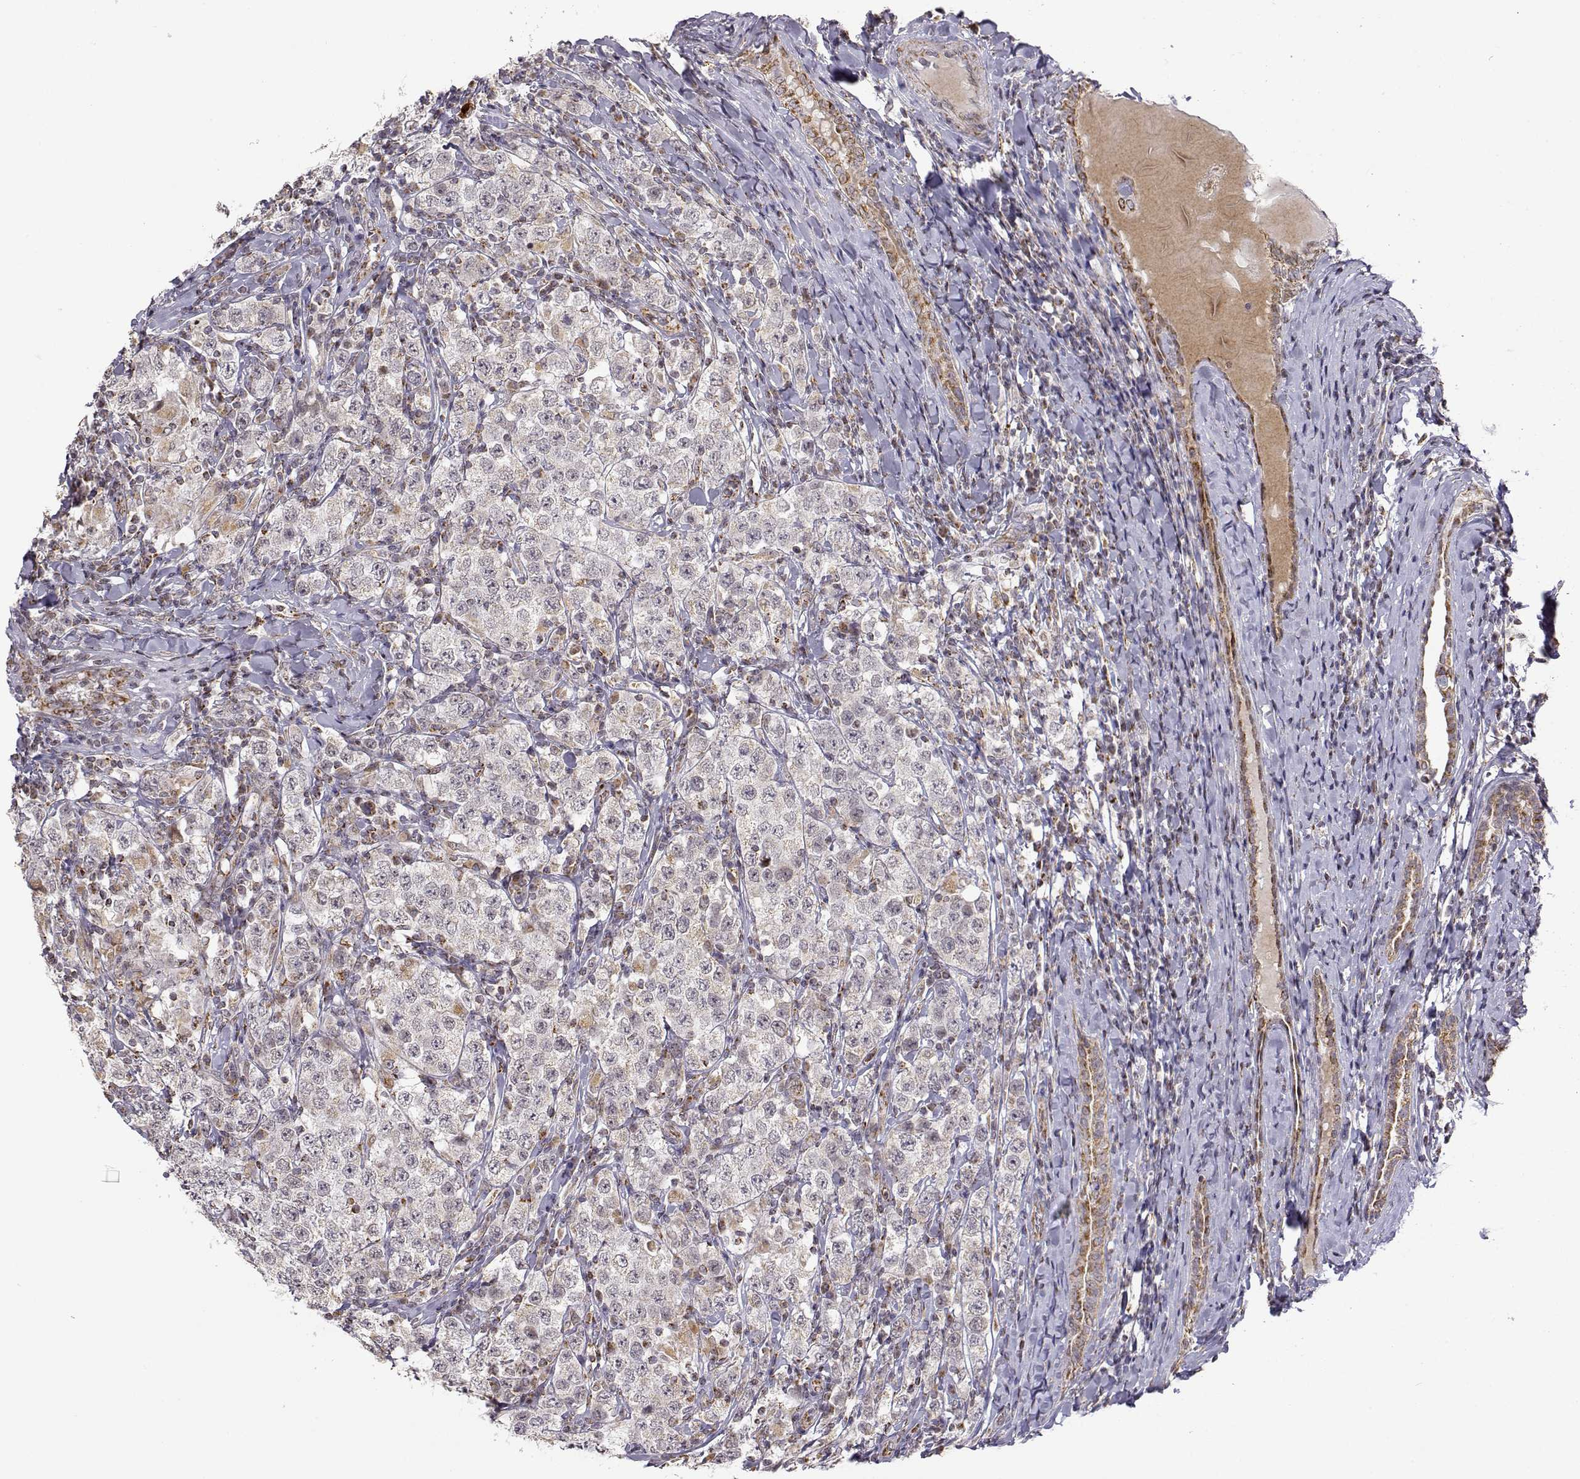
{"staining": {"intensity": "weak", "quantity": ">75%", "location": "cytoplasmic/membranous"}, "tissue": "testis cancer", "cell_type": "Tumor cells", "image_type": "cancer", "snomed": [{"axis": "morphology", "description": "Seminoma, NOS"}, {"axis": "morphology", "description": "Carcinoma, Embryonal, NOS"}, {"axis": "topography", "description": "Testis"}], "caption": "Brown immunohistochemical staining in human seminoma (testis) shows weak cytoplasmic/membranous staining in approximately >75% of tumor cells.", "gene": "EXOG", "patient": {"sex": "male", "age": 41}}